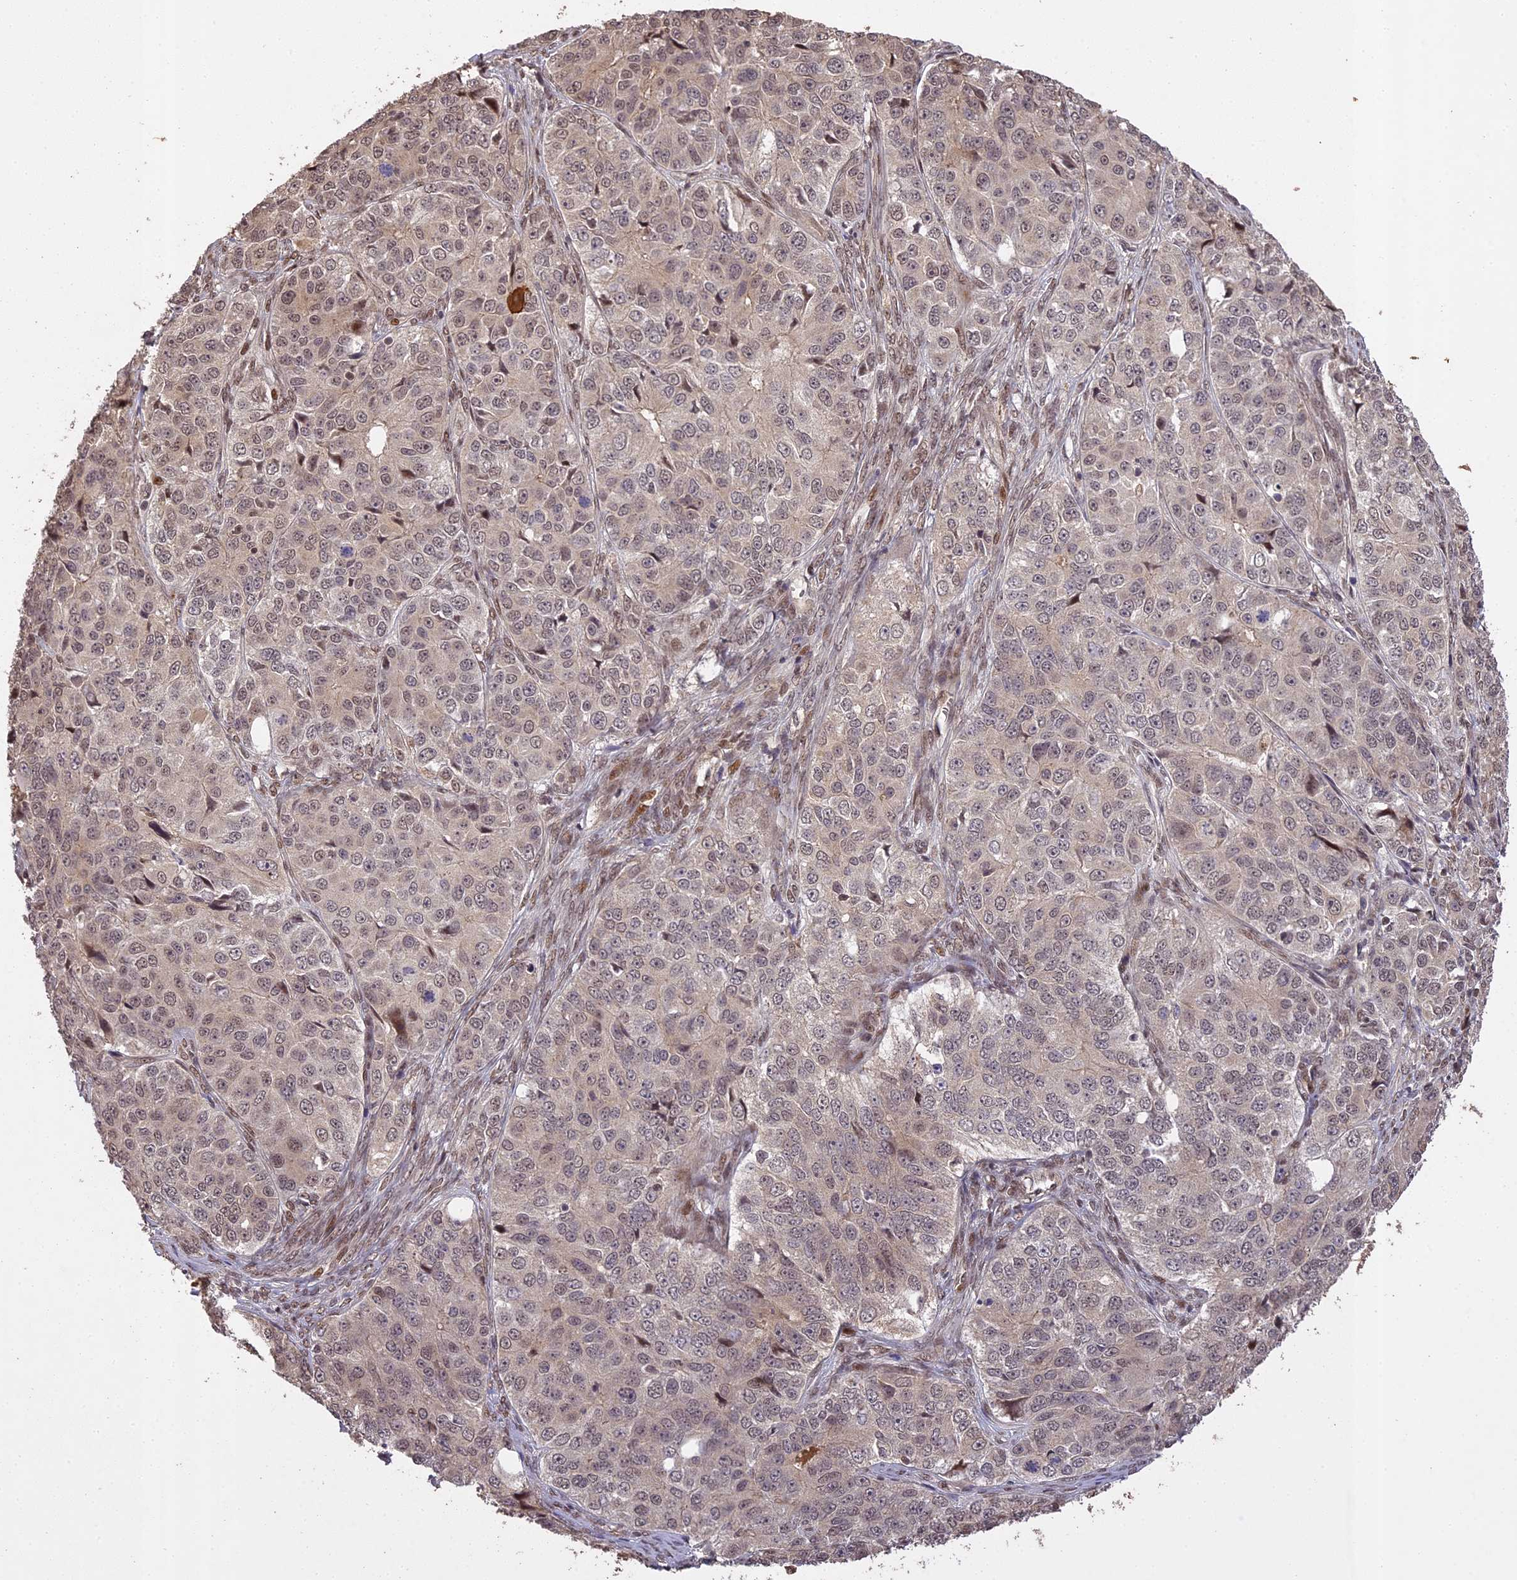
{"staining": {"intensity": "weak", "quantity": "<25%", "location": "nuclear"}, "tissue": "ovarian cancer", "cell_type": "Tumor cells", "image_type": "cancer", "snomed": [{"axis": "morphology", "description": "Carcinoma, endometroid"}, {"axis": "topography", "description": "Ovary"}], "caption": "Histopathology image shows no protein positivity in tumor cells of ovarian endometroid carcinoma tissue. (Immunohistochemistry, brightfield microscopy, high magnification).", "gene": "PRELID2", "patient": {"sex": "female", "age": 51}}